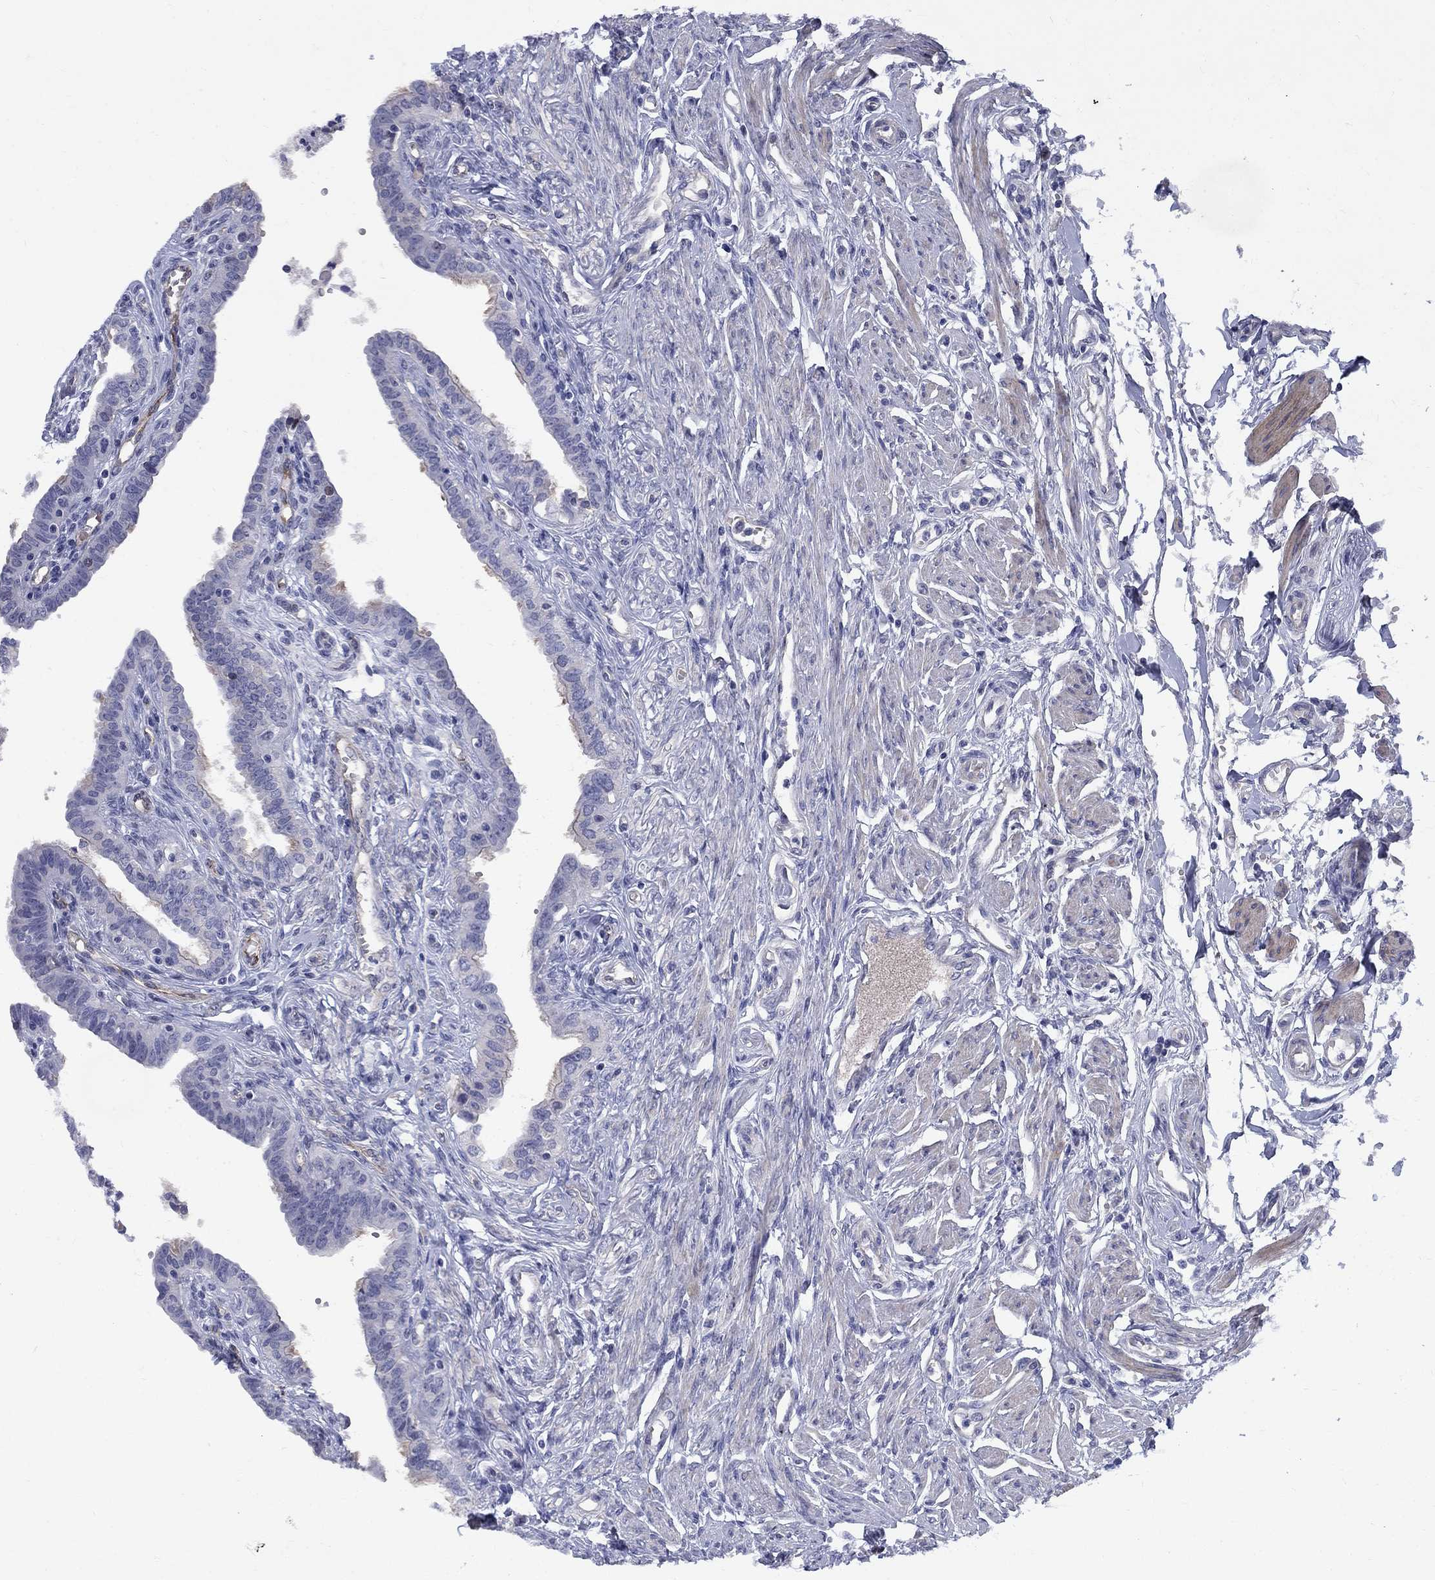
{"staining": {"intensity": "negative", "quantity": "none", "location": "none"}, "tissue": "fallopian tube", "cell_type": "Glandular cells", "image_type": "normal", "snomed": [{"axis": "morphology", "description": "Normal tissue, NOS"}, {"axis": "morphology", "description": "Carcinoma, endometroid"}, {"axis": "topography", "description": "Fallopian tube"}, {"axis": "topography", "description": "Ovary"}], "caption": "Micrograph shows no protein expression in glandular cells of normal fallopian tube.", "gene": "SLC1A1", "patient": {"sex": "female", "age": 42}}